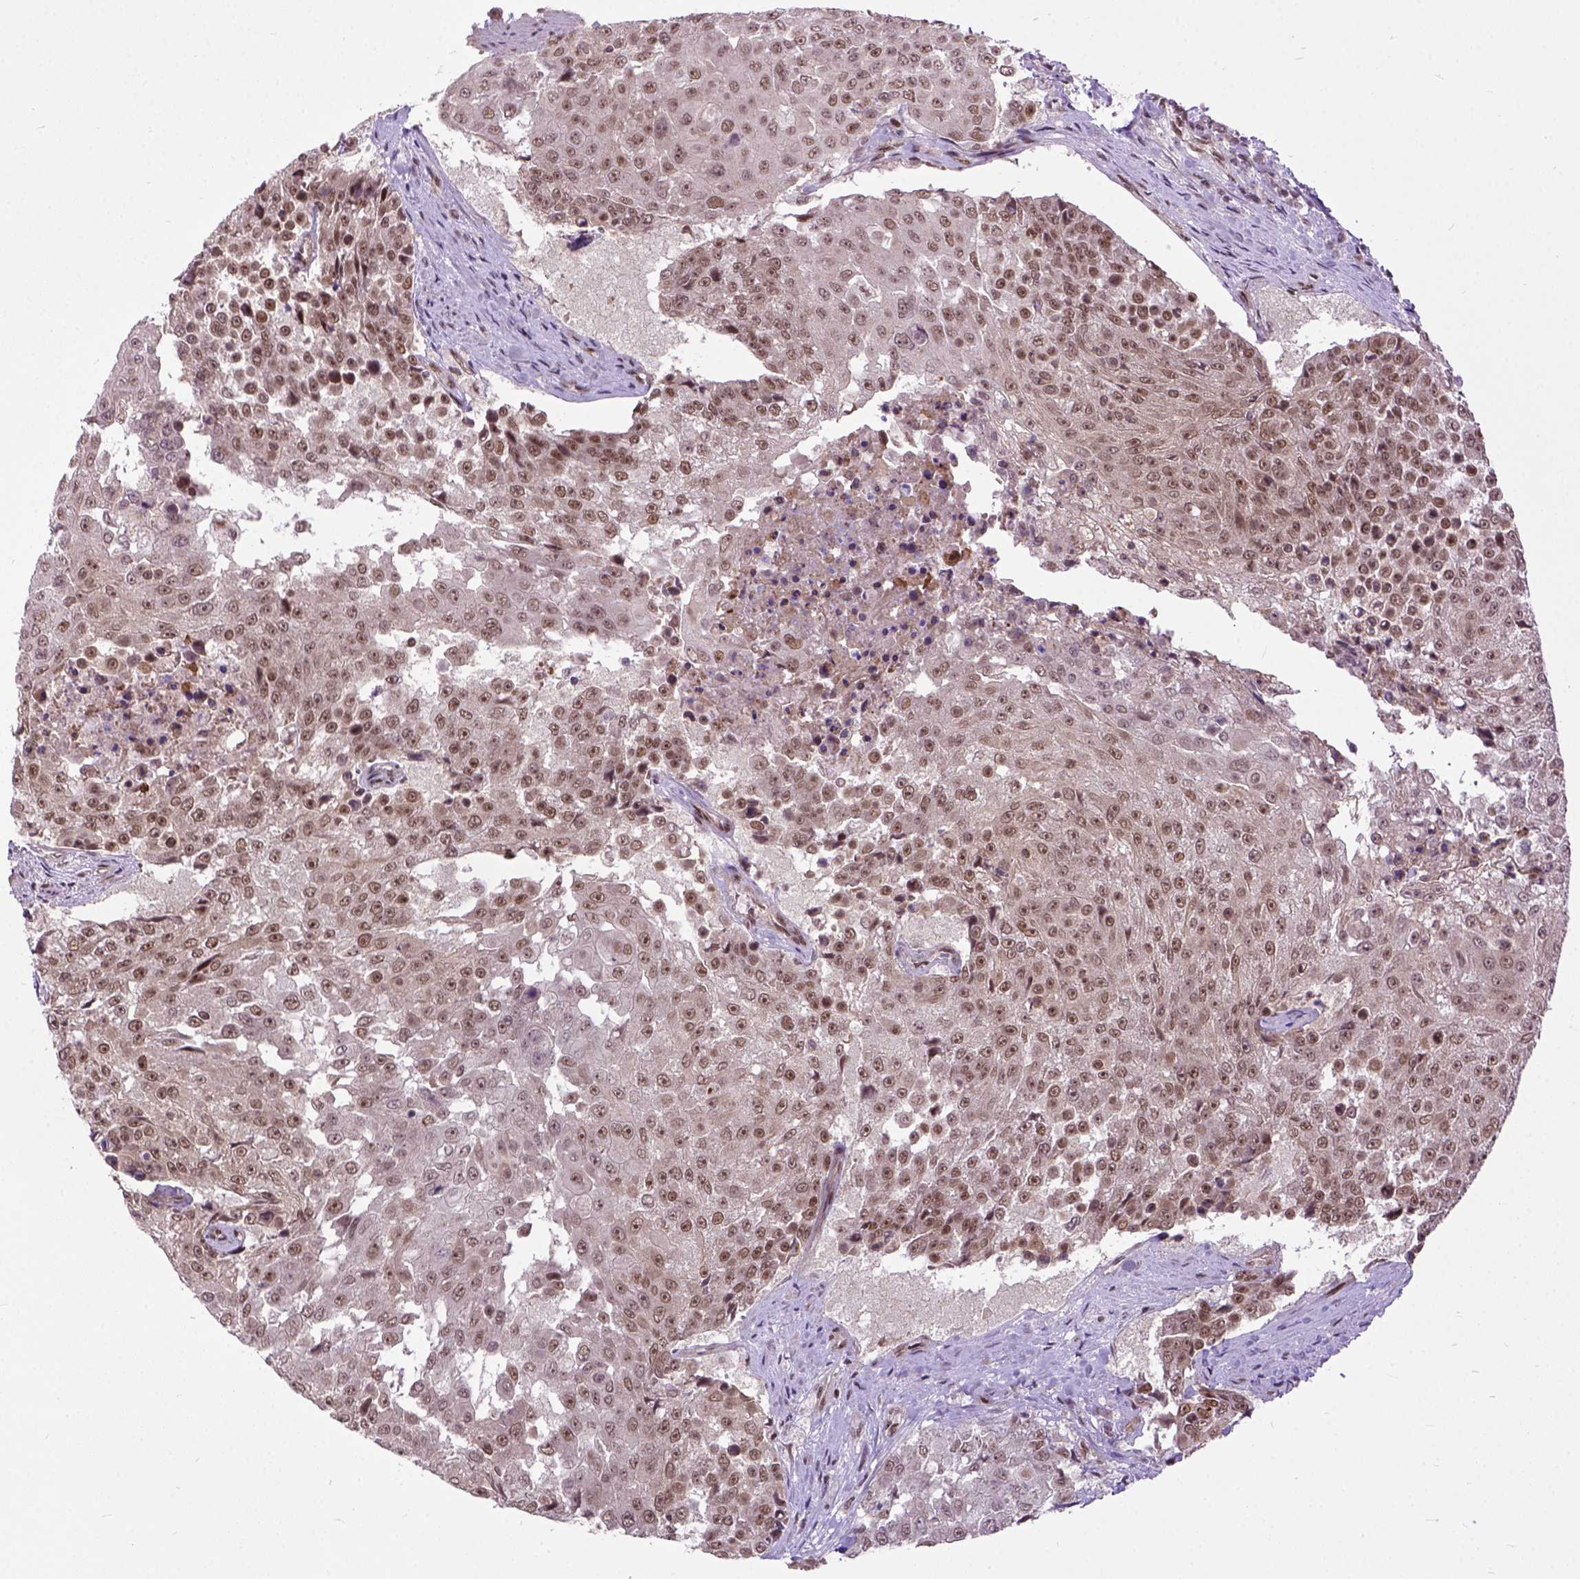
{"staining": {"intensity": "moderate", "quantity": ">75%", "location": "nuclear"}, "tissue": "urothelial cancer", "cell_type": "Tumor cells", "image_type": "cancer", "snomed": [{"axis": "morphology", "description": "Urothelial carcinoma, High grade"}, {"axis": "topography", "description": "Urinary bladder"}], "caption": "Tumor cells reveal medium levels of moderate nuclear positivity in about >75% of cells in human urothelial cancer.", "gene": "ZNF630", "patient": {"sex": "female", "age": 63}}